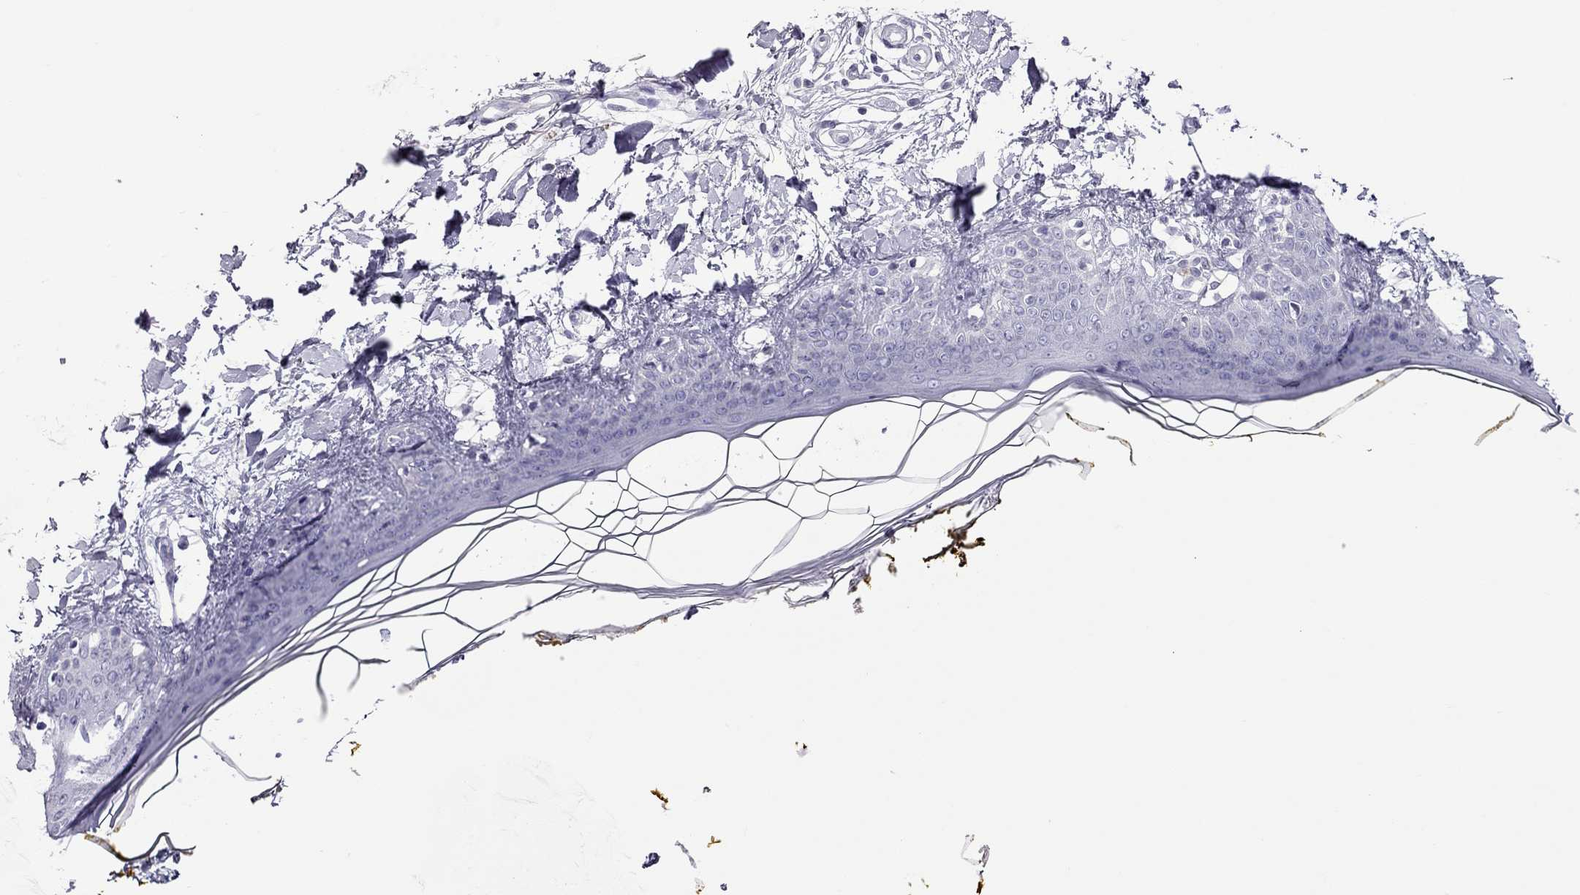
{"staining": {"intensity": "negative", "quantity": "none", "location": "none"}, "tissue": "skin", "cell_type": "Fibroblasts", "image_type": "normal", "snomed": [{"axis": "morphology", "description": "Normal tissue, NOS"}, {"axis": "topography", "description": "Skin"}], "caption": "Micrograph shows no protein staining in fibroblasts of benign skin. (DAB (3,3'-diaminobenzidine) IHC with hematoxylin counter stain).", "gene": "TEX14", "patient": {"sex": "female", "age": 34}}